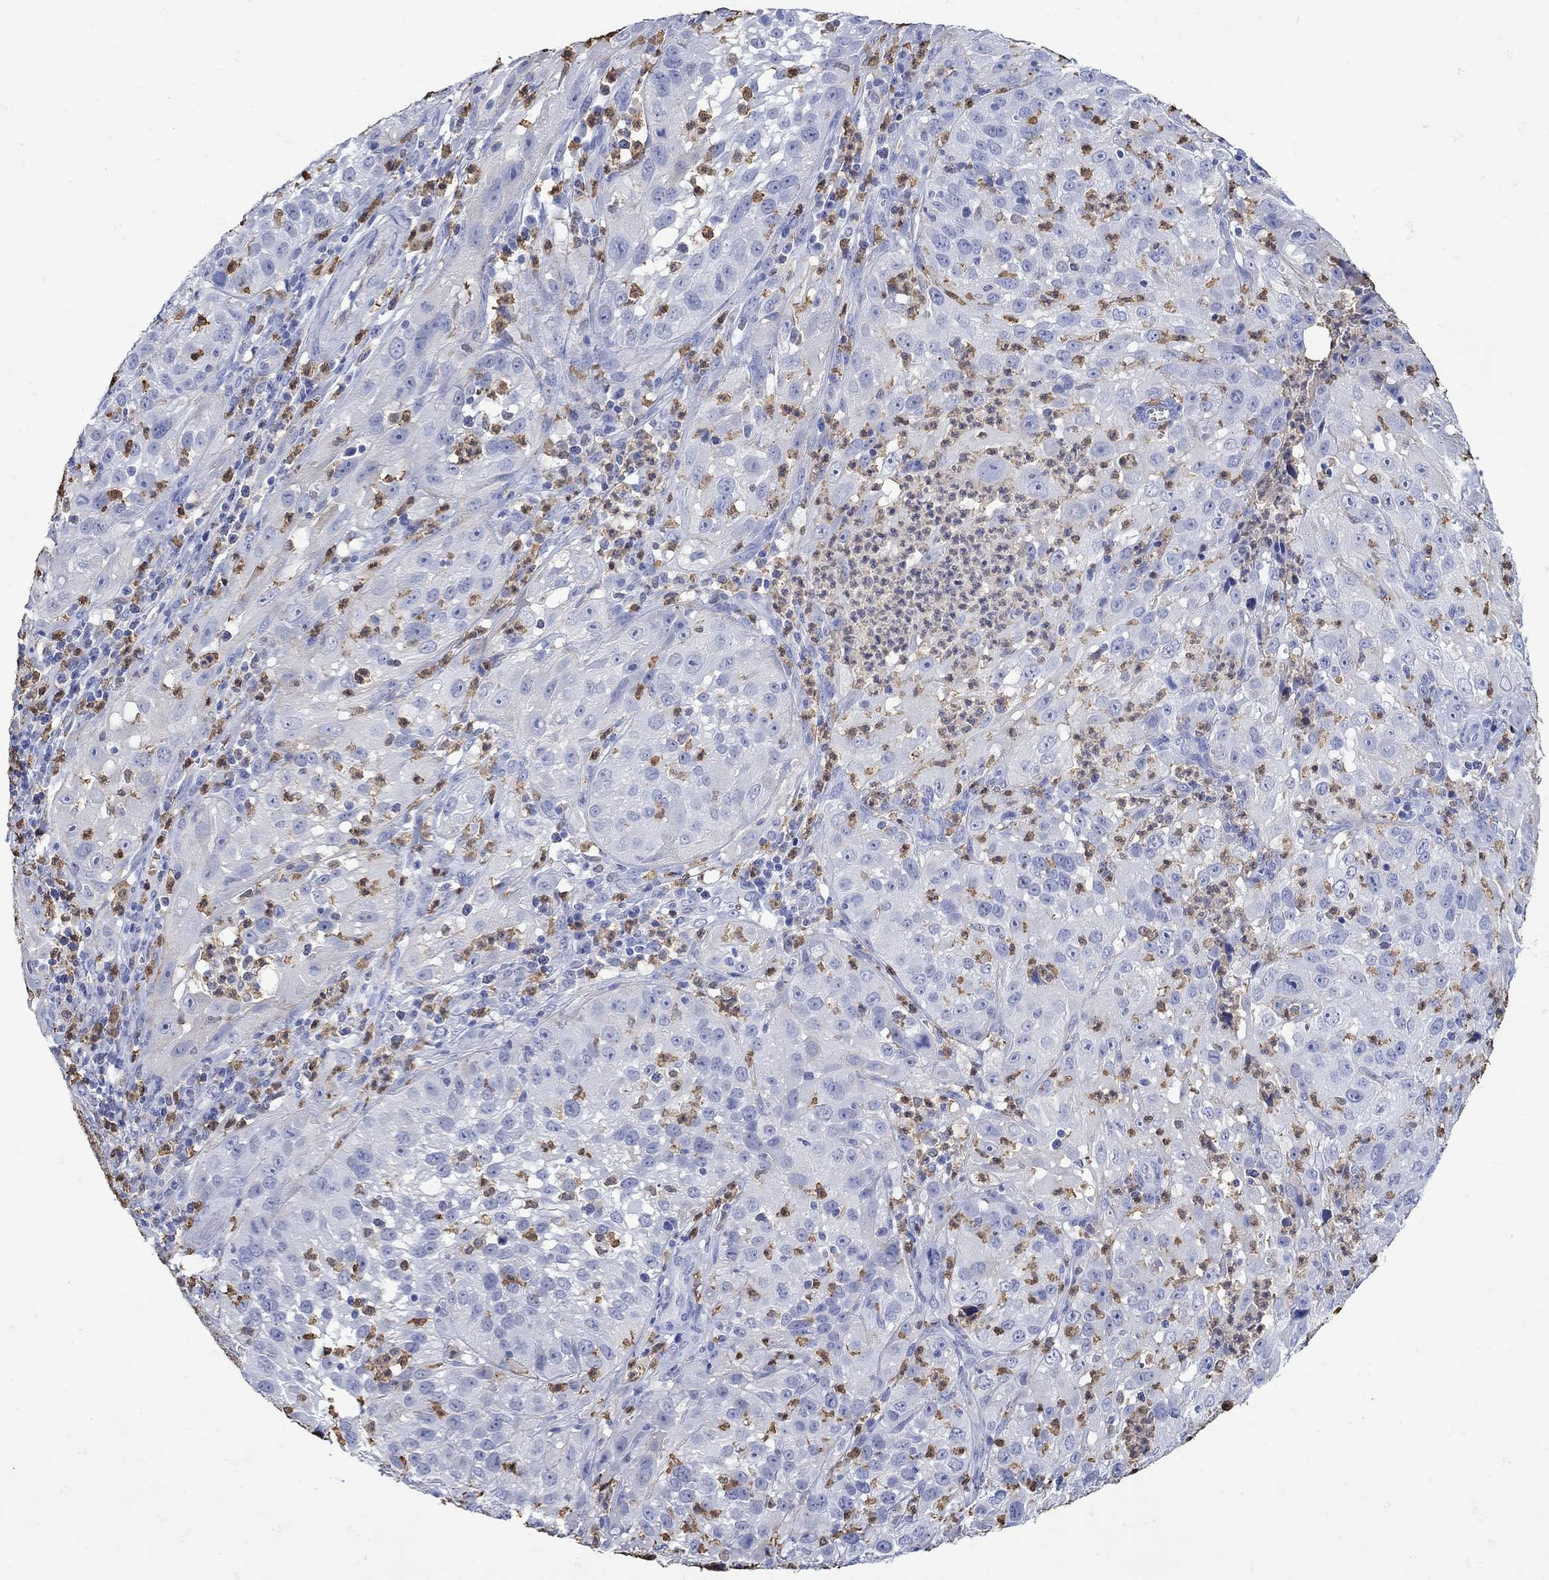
{"staining": {"intensity": "negative", "quantity": "none", "location": "none"}, "tissue": "cervical cancer", "cell_type": "Tumor cells", "image_type": "cancer", "snomed": [{"axis": "morphology", "description": "Squamous cell carcinoma, NOS"}, {"axis": "topography", "description": "Cervix"}], "caption": "This is an immunohistochemistry photomicrograph of human squamous cell carcinoma (cervical). There is no expression in tumor cells.", "gene": "LINGO3", "patient": {"sex": "female", "age": 32}}